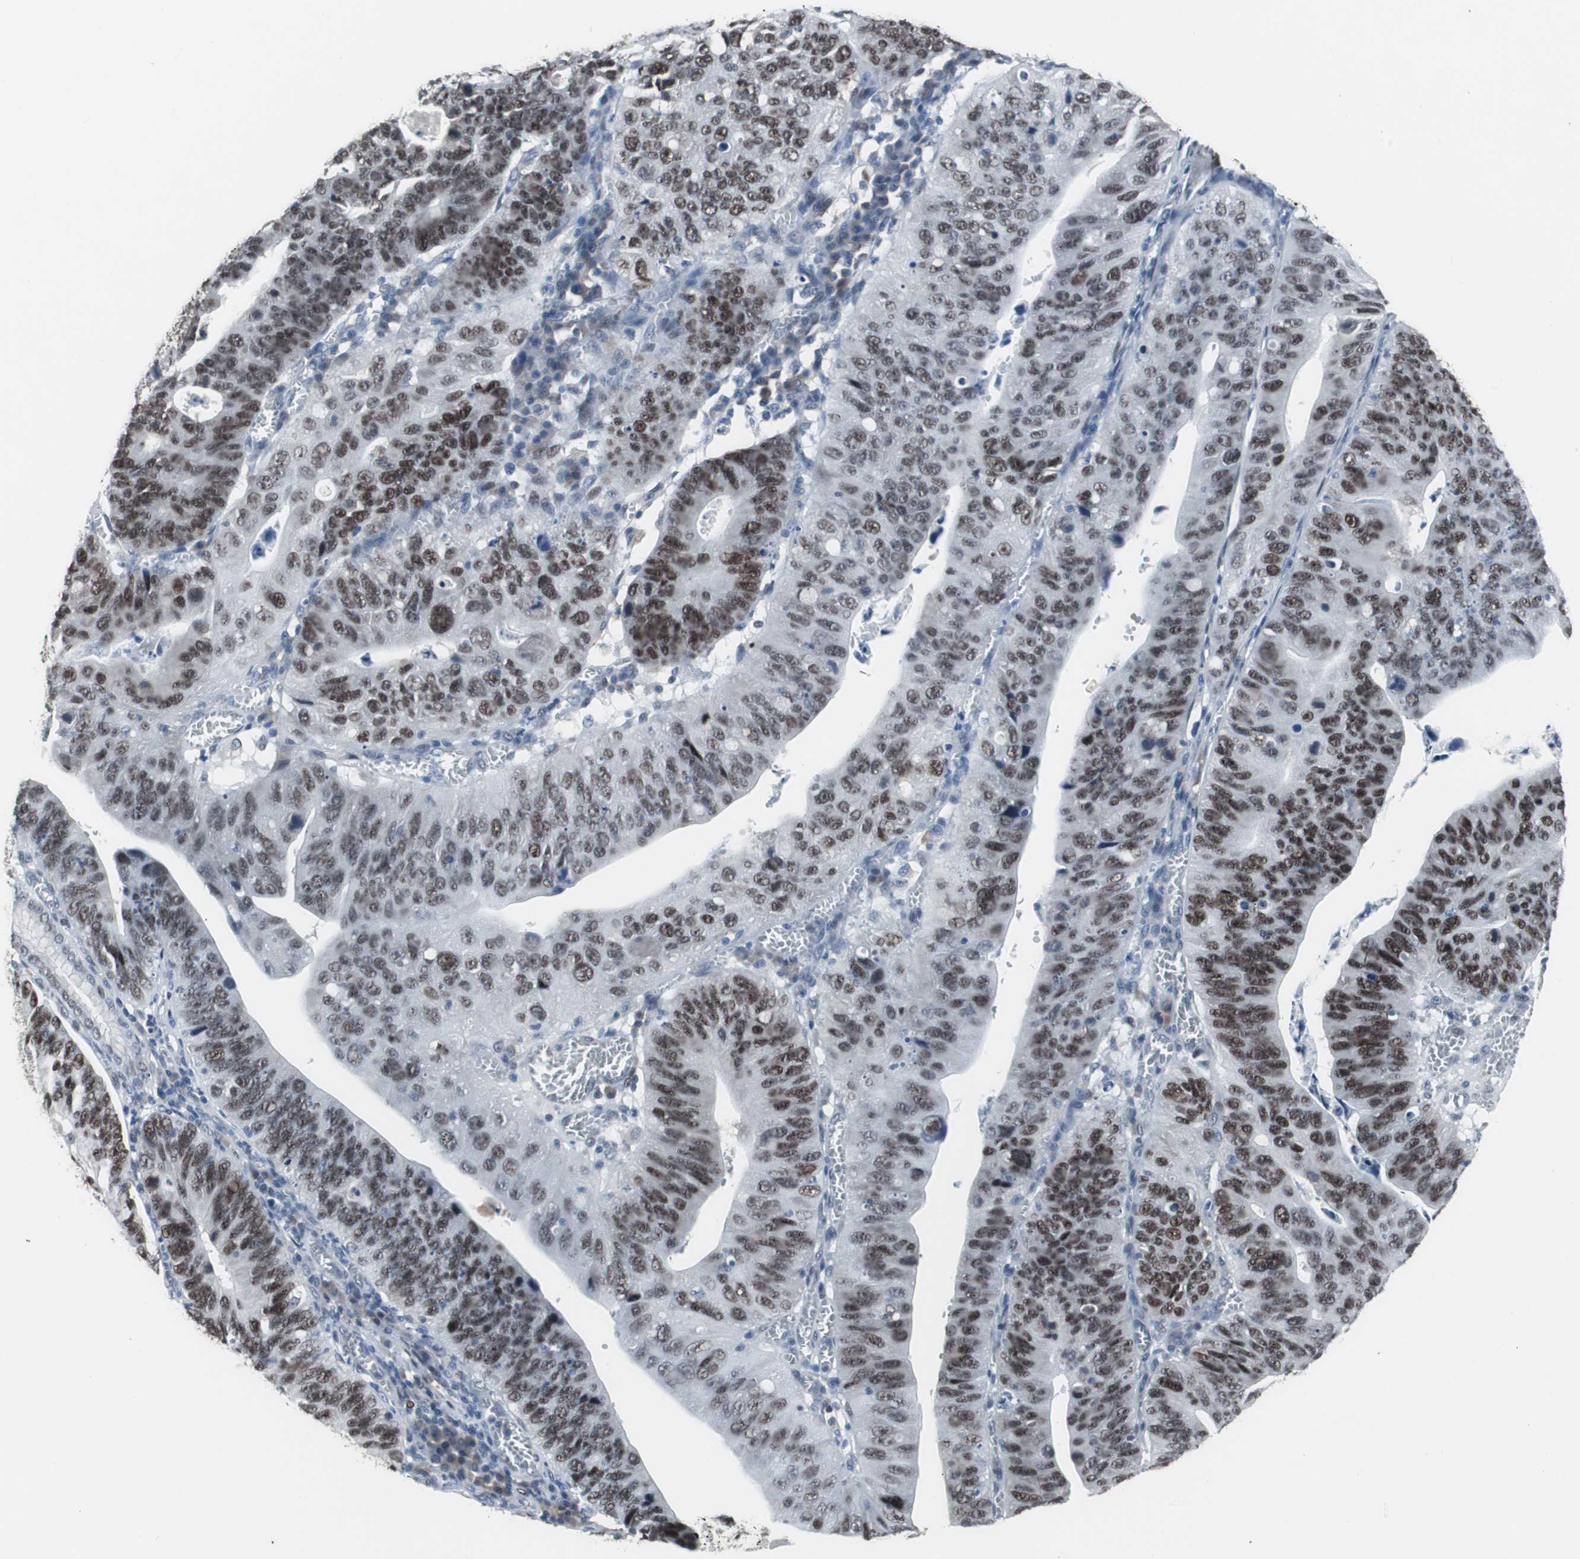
{"staining": {"intensity": "moderate", "quantity": ">75%", "location": "nuclear"}, "tissue": "stomach cancer", "cell_type": "Tumor cells", "image_type": "cancer", "snomed": [{"axis": "morphology", "description": "Adenocarcinoma, NOS"}, {"axis": "topography", "description": "Stomach"}], "caption": "Stomach adenocarcinoma stained with immunohistochemistry demonstrates moderate nuclear expression in about >75% of tumor cells.", "gene": "FOXP4", "patient": {"sex": "male", "age": 59}}